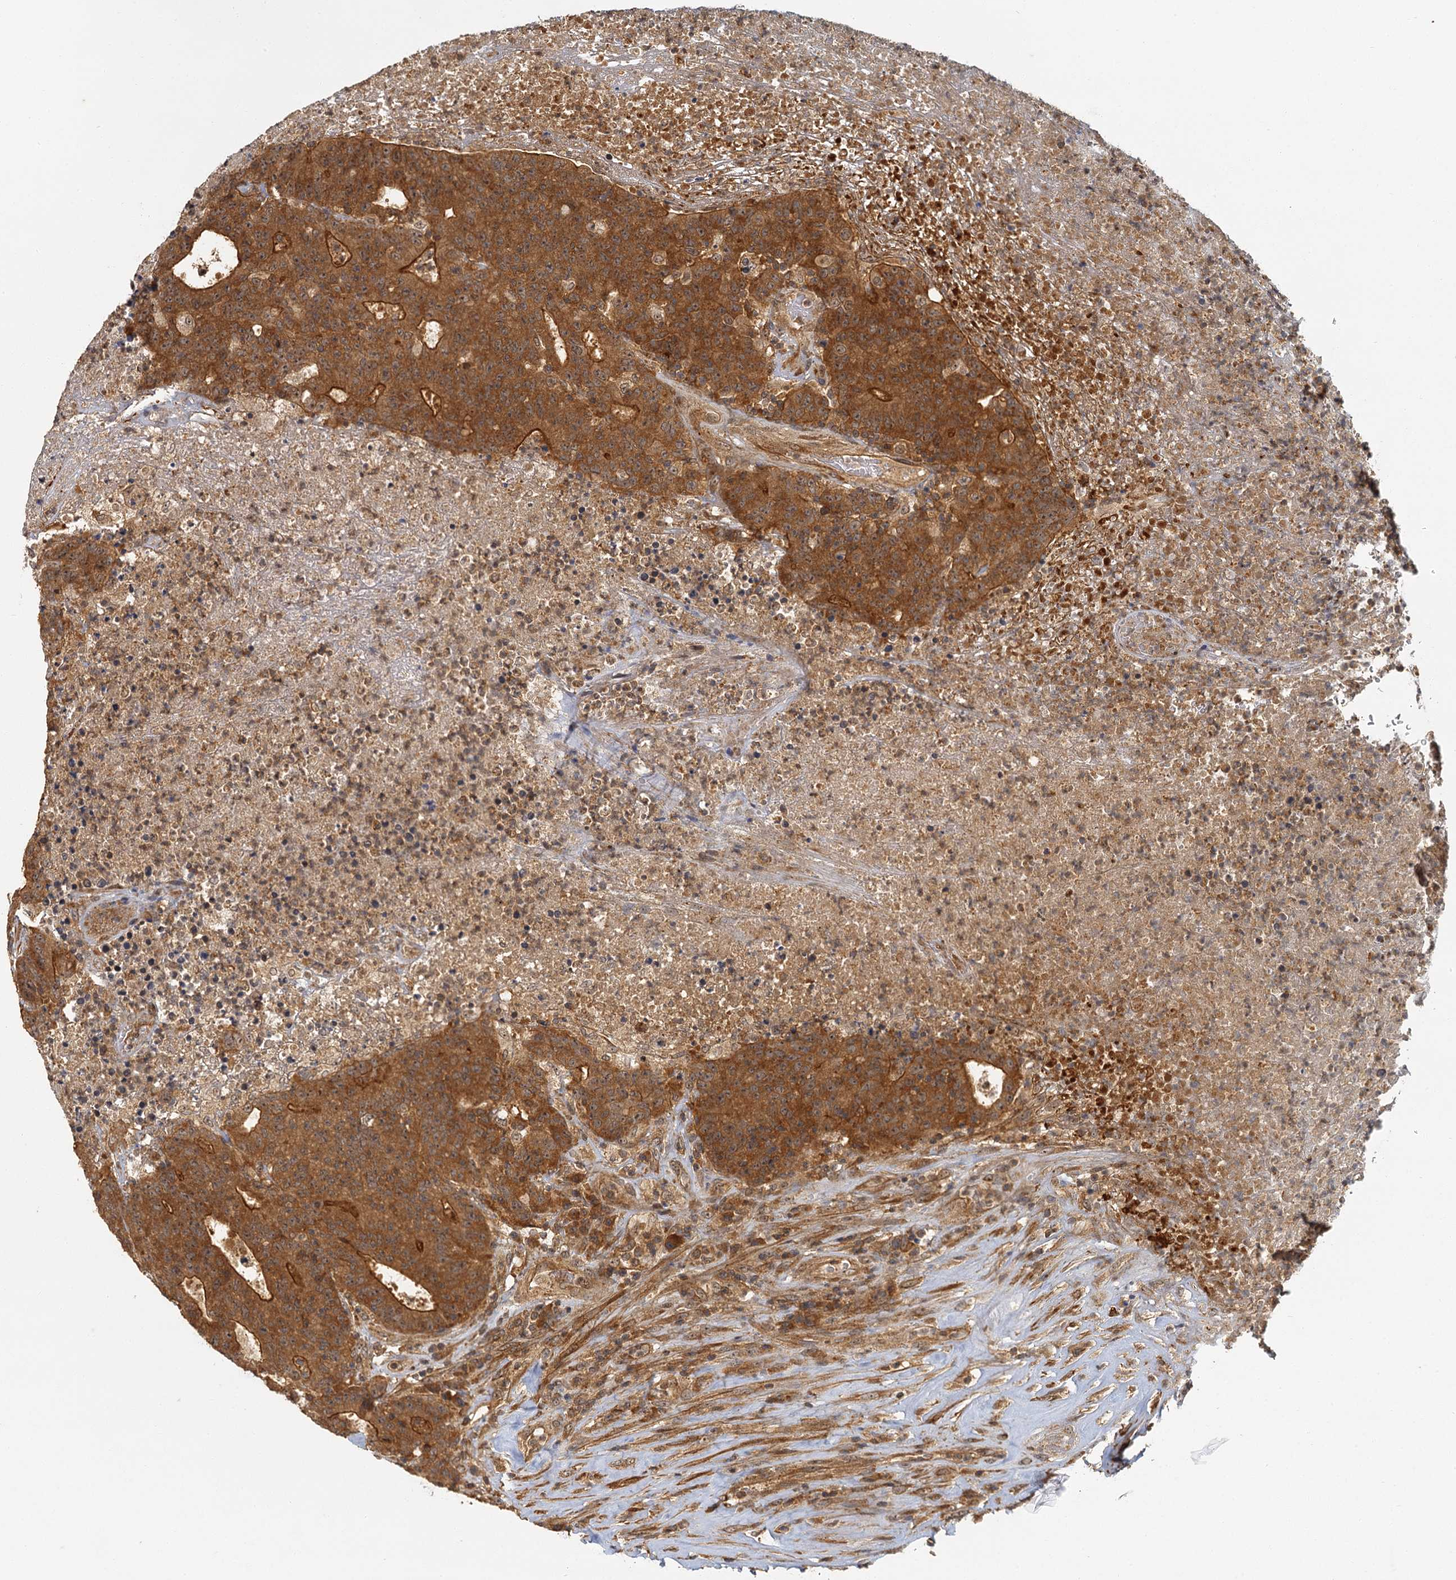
{"staining": {"intensity": "moderate", "quantity": ">75%", "location": "cytoplasmic/membranous,nuclear"}, "tissue": "colorectal cancer", "cell_type": "Tumor cells", "image_type": "cancer", "snomed": [{"axis": "morphology", "description": "Adenocarcinoma, NOS"}, {"axis": "topography", "description": "Colon"}], "caption": "The image shows staining of adenocarcinoma (colorectal), revealing moderate cytoplasmic/membranous and nuclear protein positivity (brown color) within tumor cells. (DAB (3,3'-diaminobenzidine) = brown stain, brightfield microscopy at high magnification).", "gene": "ZNF549", "patient": {"sex": "female", "age": 75}}